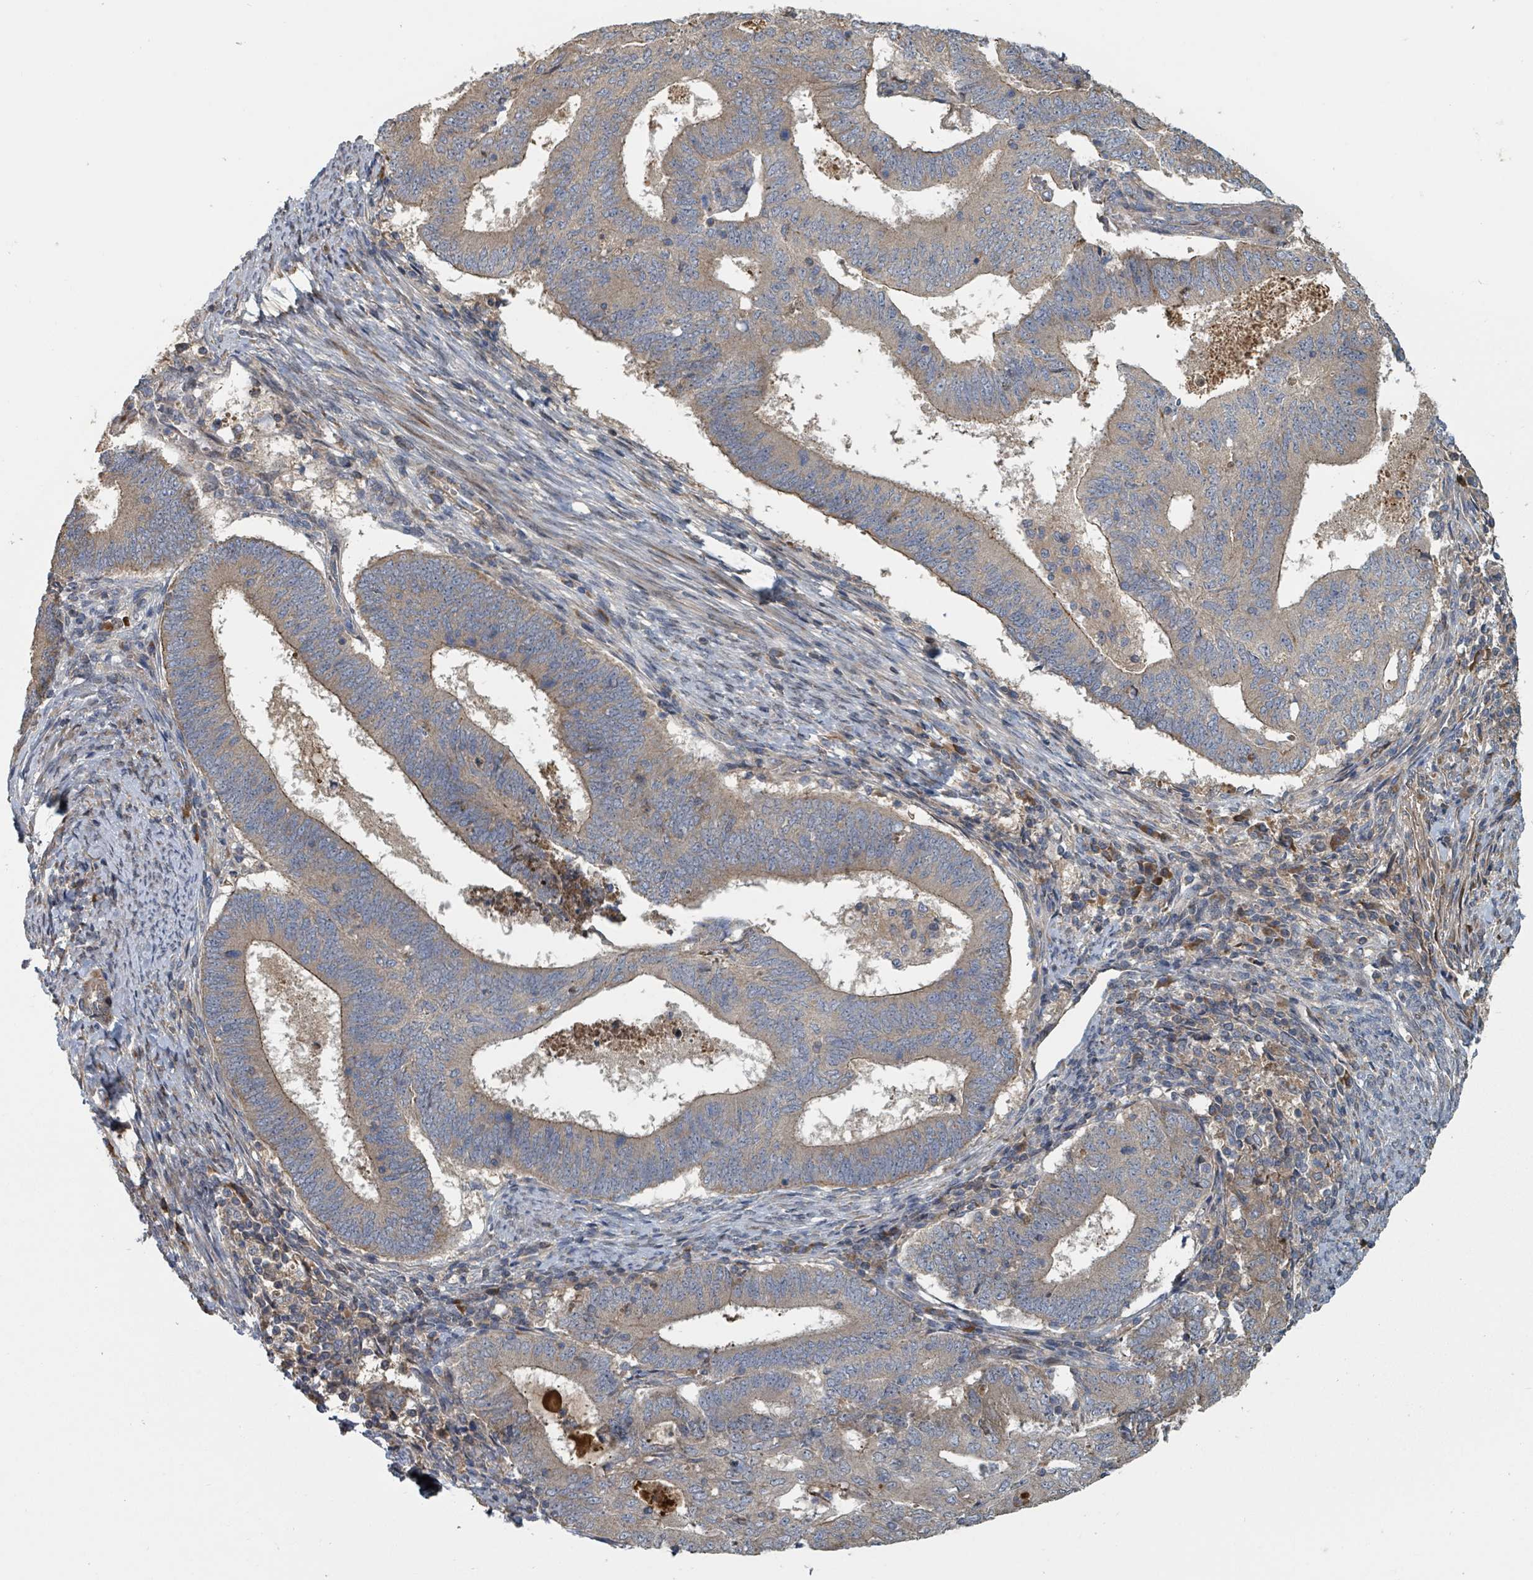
{"staining": {"intensity": "moderate", "quantity": "25%-75%", "location": "cytoplasmic/membranous"}, "tissue": "endometrial cancer", "cell_type": "Tumor cells", "image_type": "cancer", "snomed": [{"axis": "morphology", "description": "Adenocarcinoma, NOS"}, {"axis": "topography", "description": "Endometrium"}], "caption": "Moderate cytoplasmic/membranous staining is identified in about 25%-75% of tumor cells in adenocarcinoma (endometrial).", "gene": "DPM1", "patient": {"sex": "female", "age": 70}}